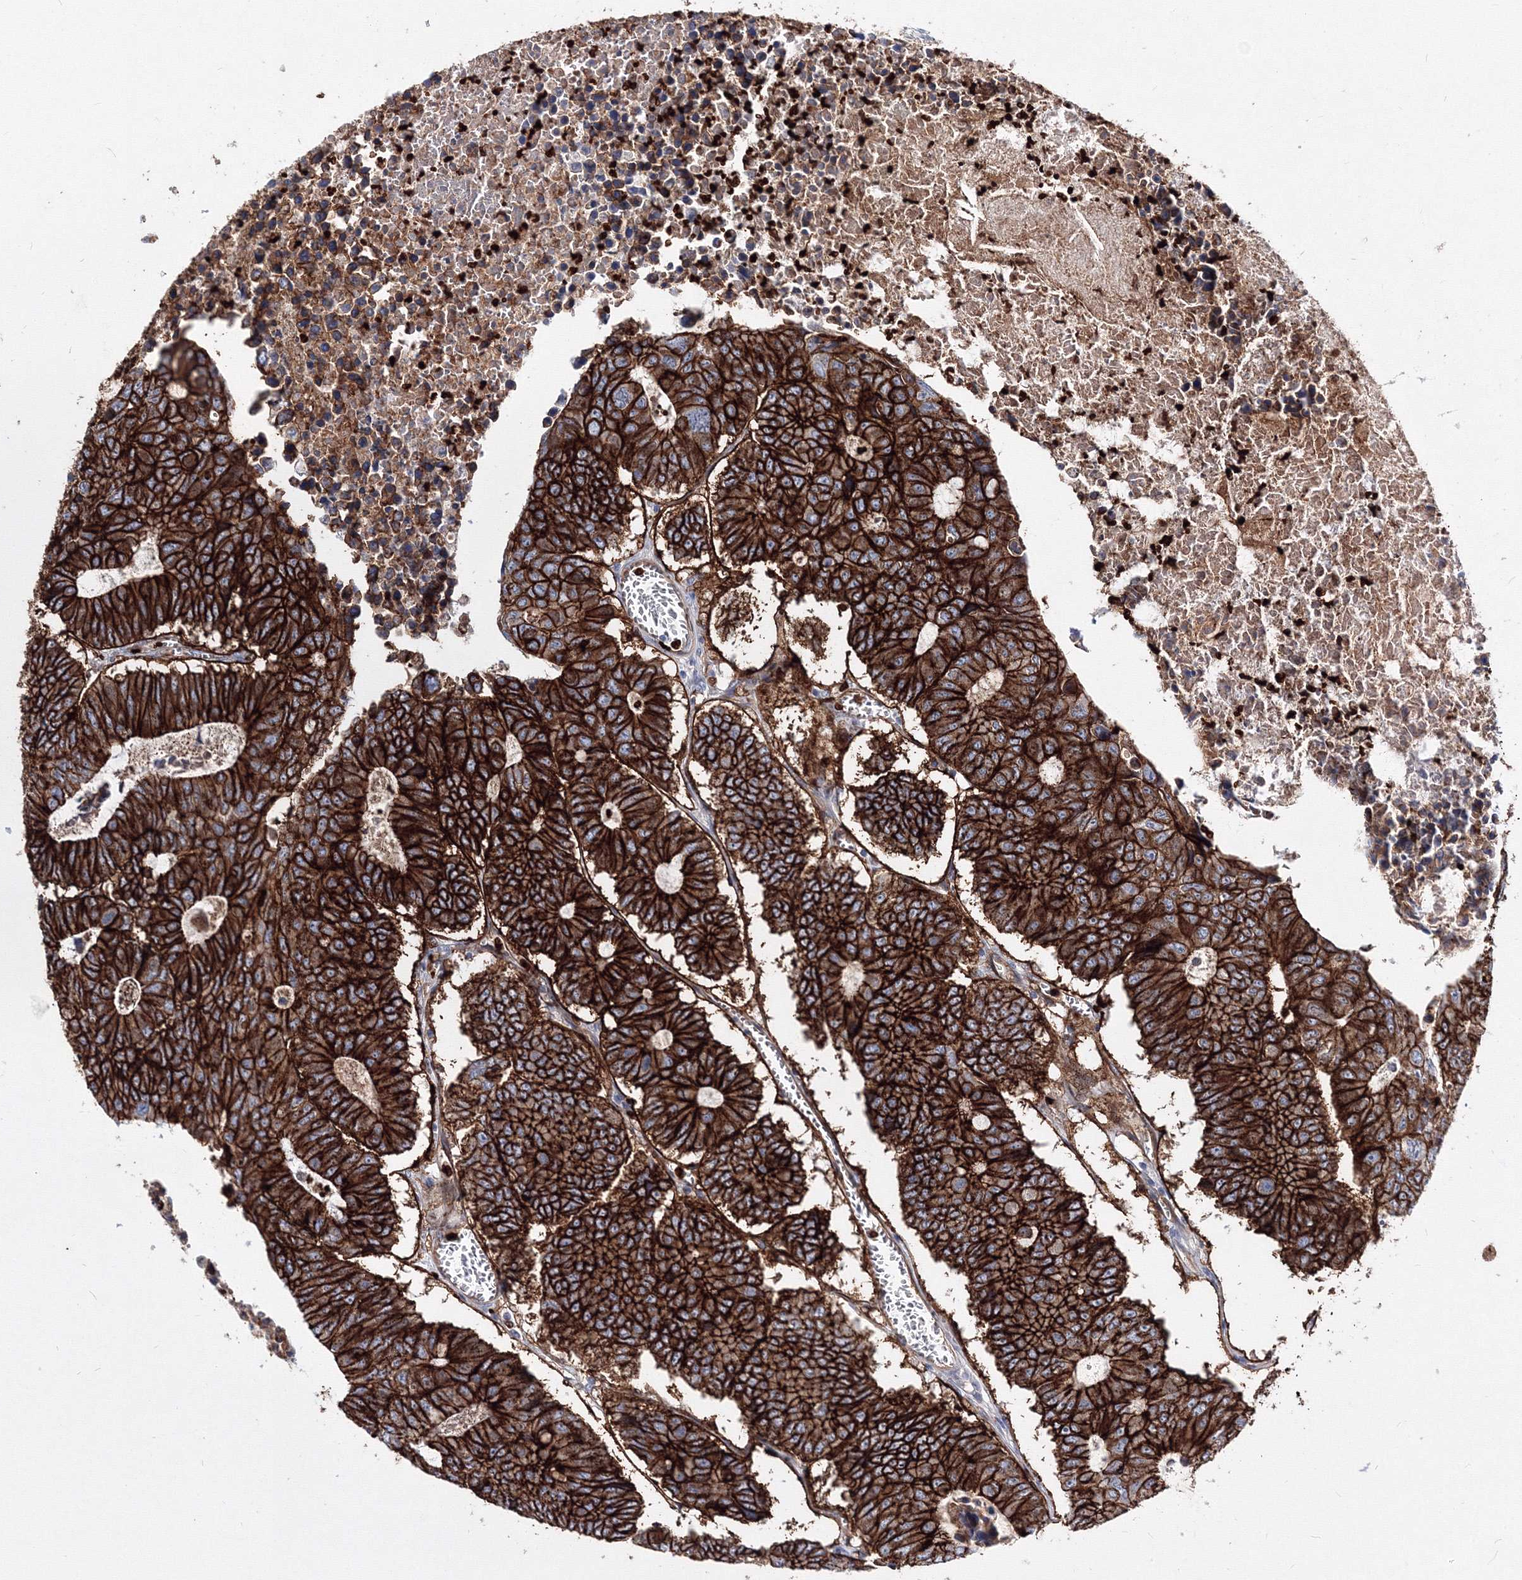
{"staining": {"intensity": "strong", "quantity": ">75%", "location": "cytoplasmic/membranous"}, "tissue": "colorectal cancer", "cell_type": "Tumor cells", "image_type": "cancer", "snomed": [{"axis": "morphology", "description": "Adenocarcinoma, NOS"}, {"axis": "topography", "description": "Colon"}], "caption": "Colorectal adenocarcinoma tissue reveals strong cytoplasmic/membranous staining in about >75% of tumor cells, visualized by immunohistochemistry.", "gene": "C11orf52", "patient": {"sex": "male", "age": 87}}